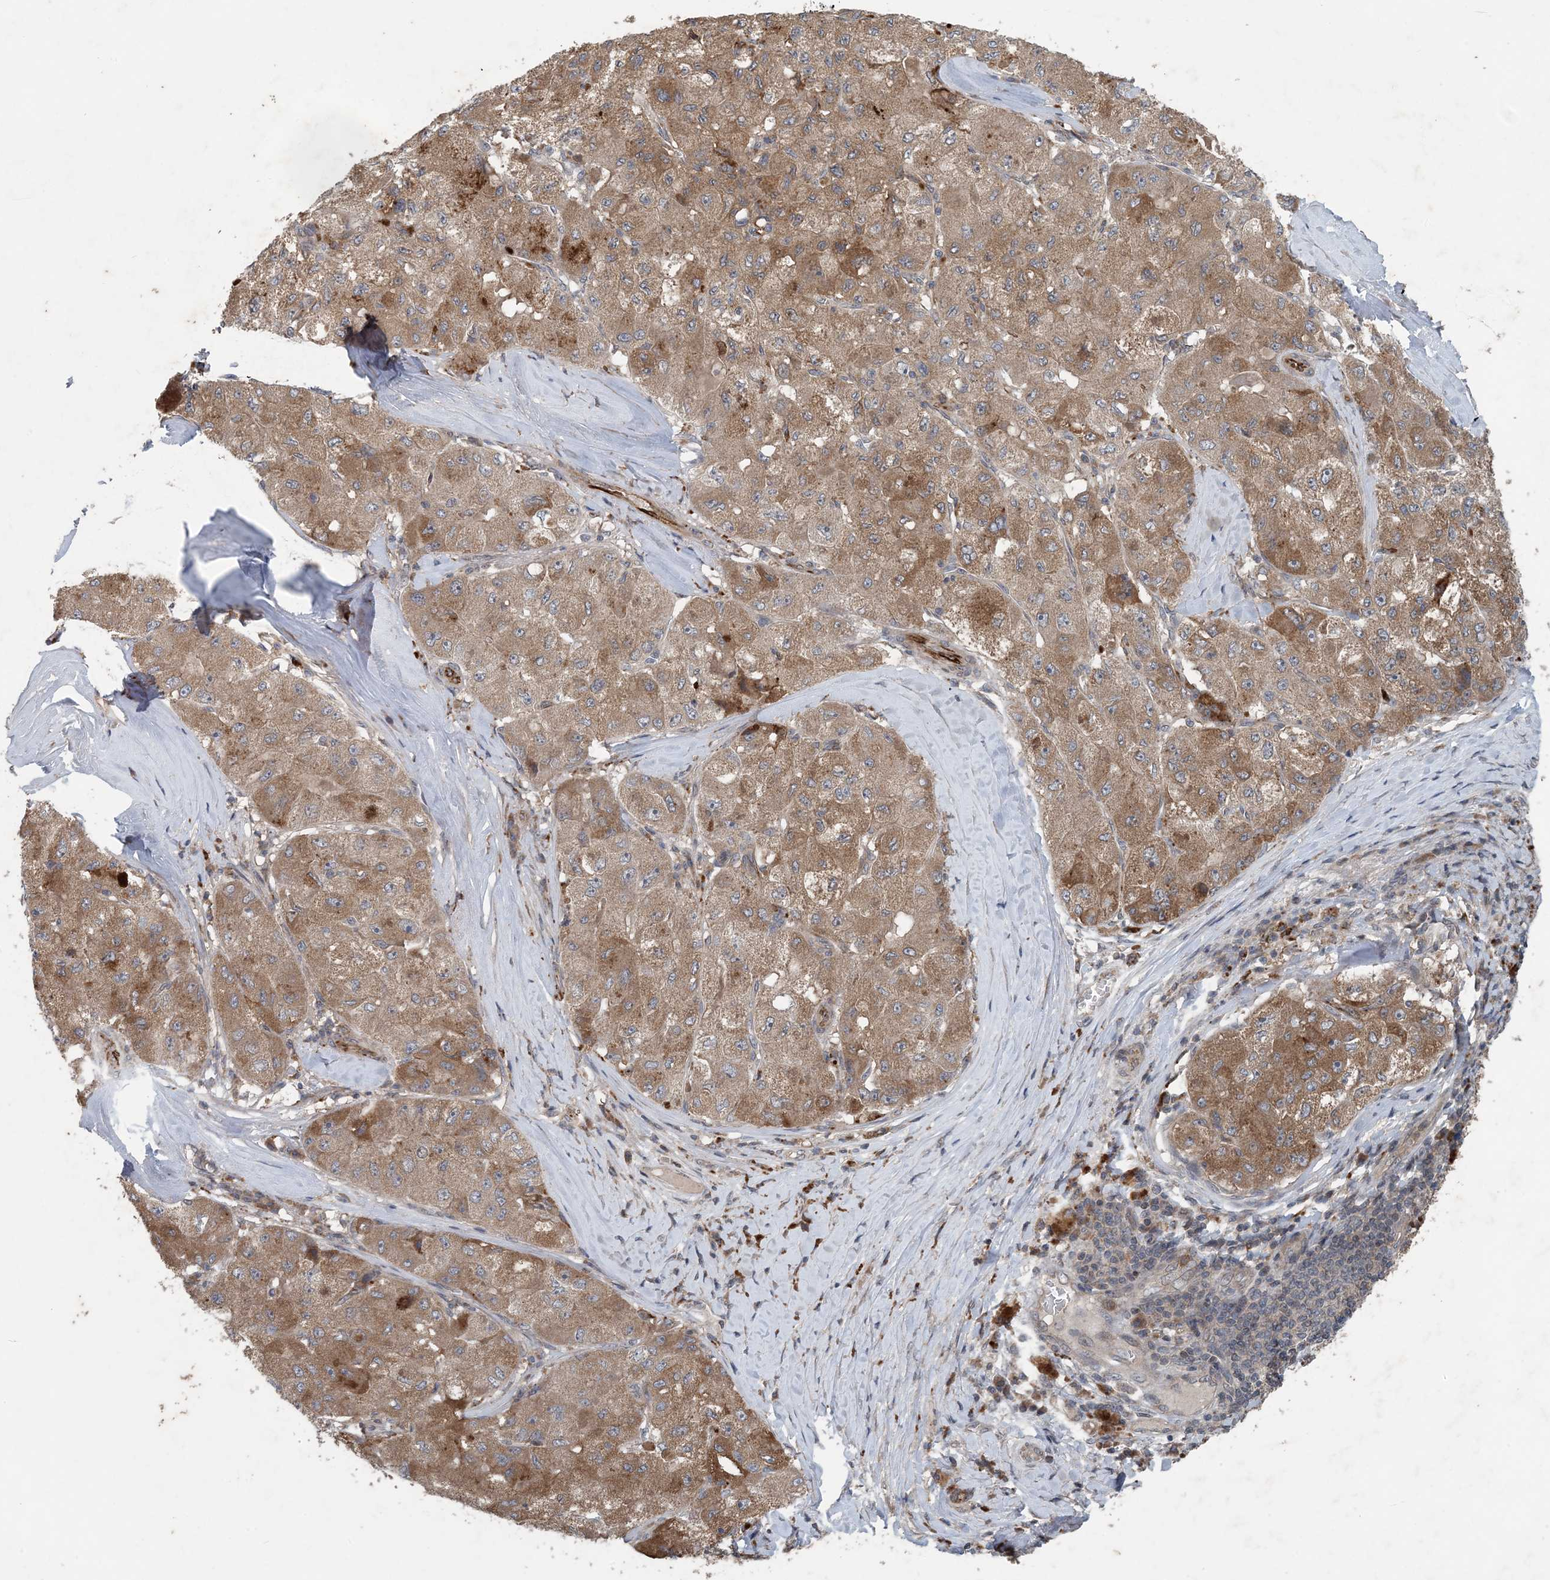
{"staining": {"intensity": "moderate", "quantity": ">75%", "location": "cytoplasmic/membranous"}, "tissue": "liver cancer", "cell_type": "Tumor cells", "image_type": "cancer", "snomed": [{"axis": "morphology", "description": "Carcinoma, Hepatocellular, NOS"}, {"axis": "topography", "description": "Liver"}], "caption": "About >75% of tumor cells in liver hepatocellular carcinoma exhibit moderate cytoplasmic/membranous protein staining as visualized by brown immunohistochemical staining.", "gene": "MYO9B", "patient": {"sex": "male", "age": 80}}